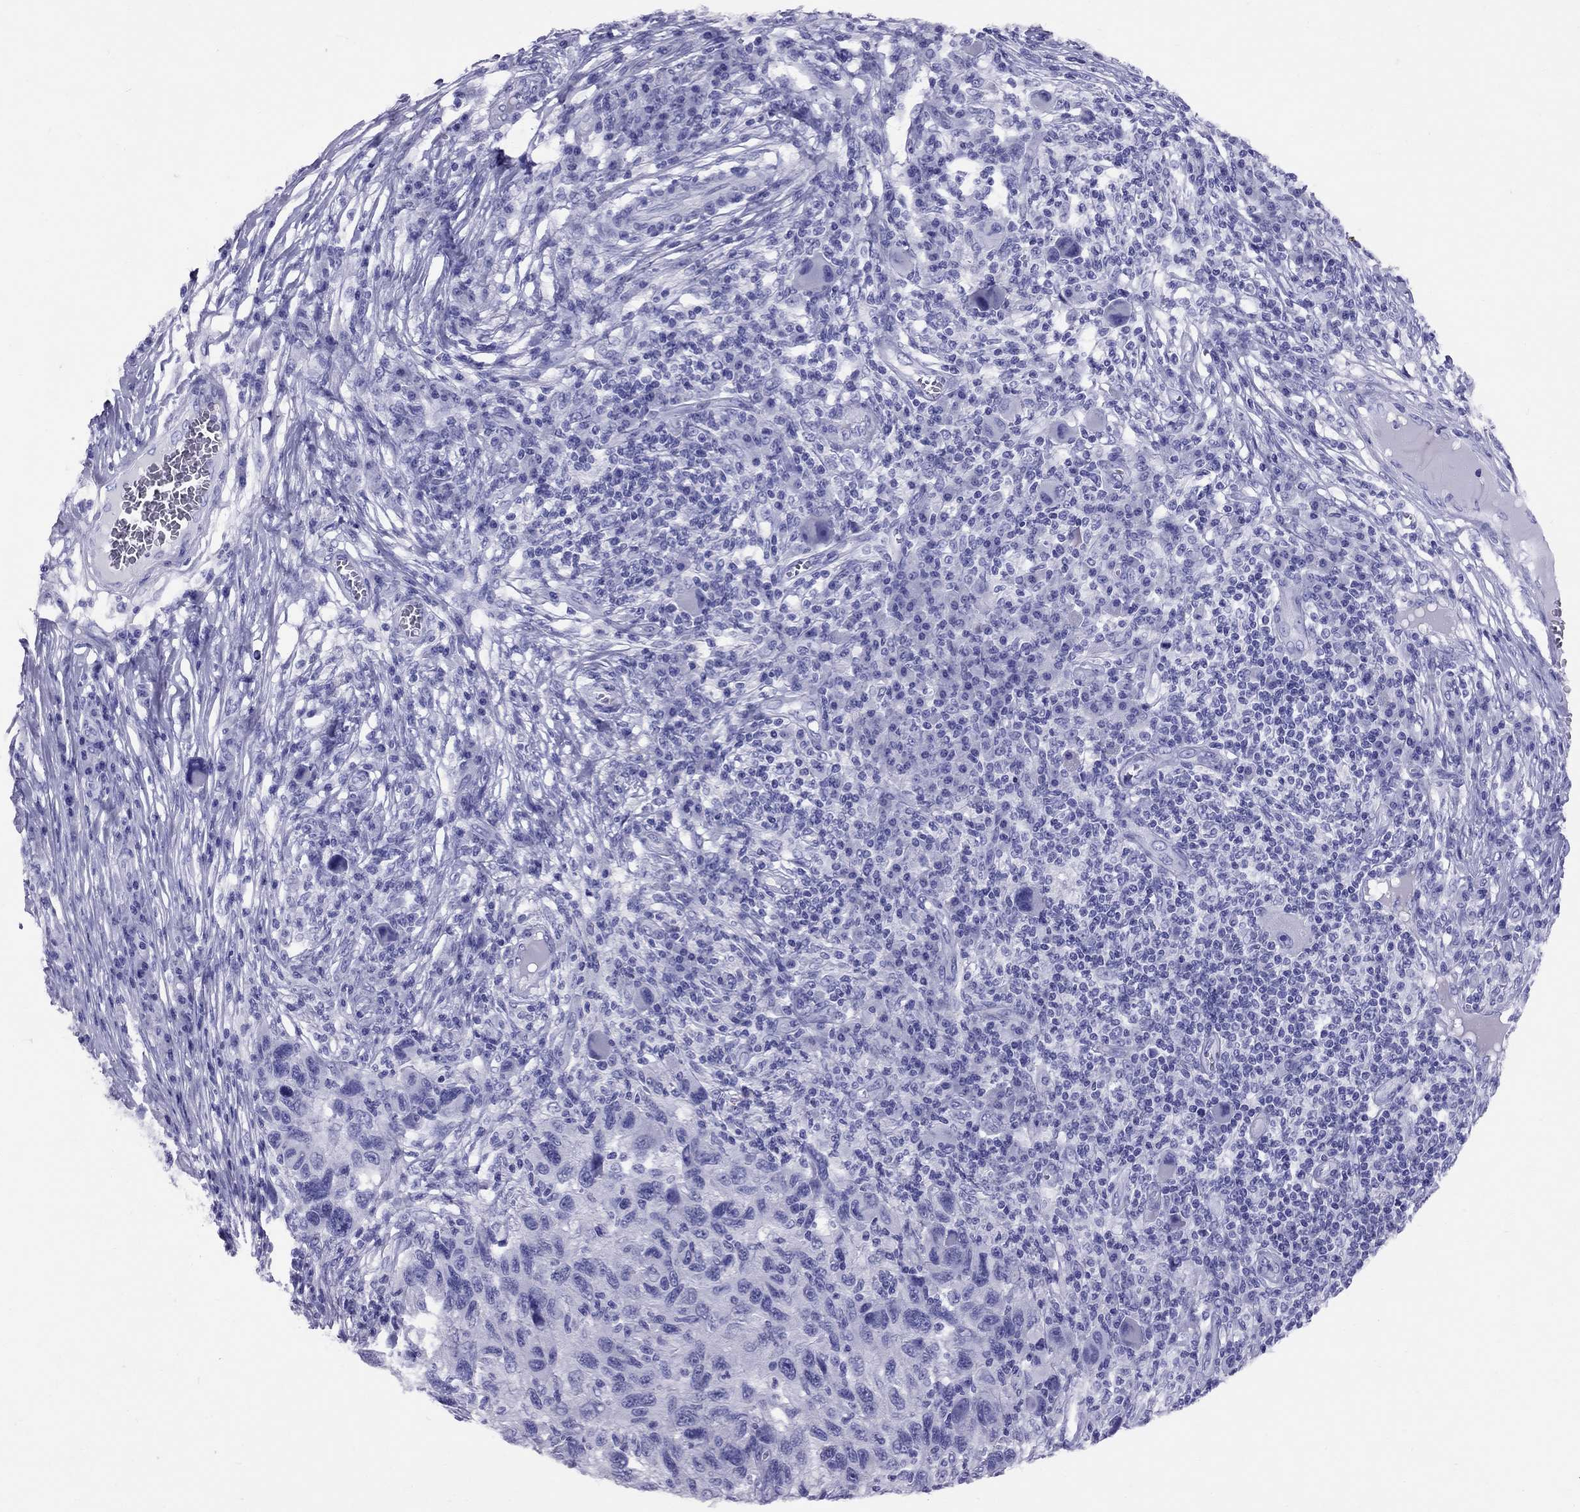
{"staining": {"intensity": "negative", "quantity": "none", "location": "none"}, "tissue": "melanoma", "cell_type": "Tumor cells", "image_type": "cancer", "snomed": [{"axis": "morphology", "description": "Malignant melanoma, NOS"}, {"axis": "topography", "description": "Skin"}], "caption": "This is an immunohistochemistry (IHC) photomicrograph of melanoma. There is no expression in tumor cells.", "gene": "AVPR1B", "patient": {"sex": "male", "age": 53}}